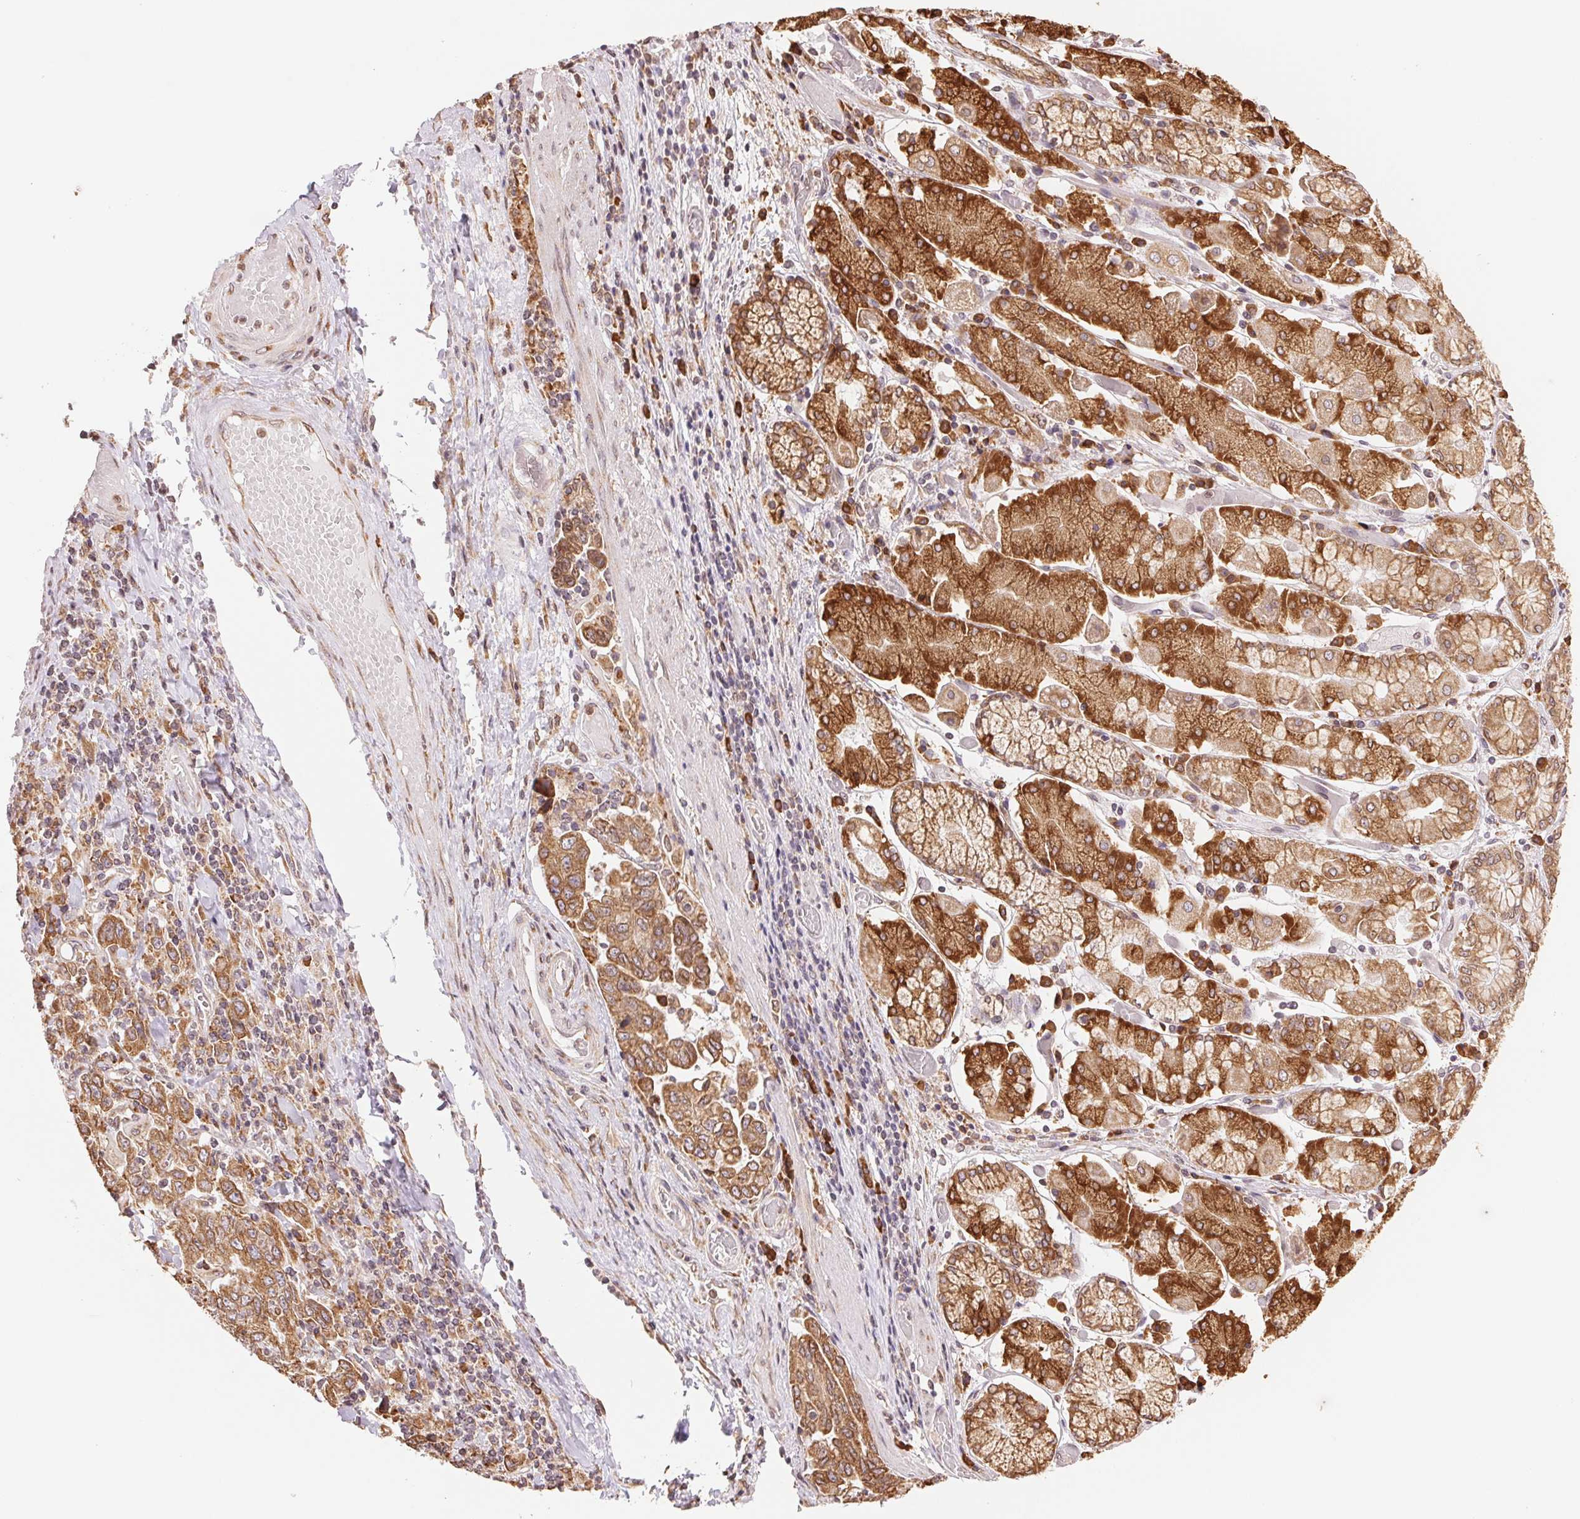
{"staining": {"intensity": "moderate", "quantity": ">75%", "location": "cytoplasmic/membranous"}, "tissue": "stomach cancer", "cell_type": "Tumor cells", "image_type": "cancer", "snomed": [{"axis": "morphology", "description": "Adenocarcinoma, NOS"}, {"axis": "topography", "description": "Stomach, upper"}, {"axis": "topography", "description": "Stomach"}], "caption": "Immunohistochemical staining of human stomach adenocarcinoma reveals medium levels of moderate cytoplasmic/membranous protein positivity in approximately >75% of tumor cells.", "gene": "RPN1", "patient": {"sex": "male", "age": 62}}